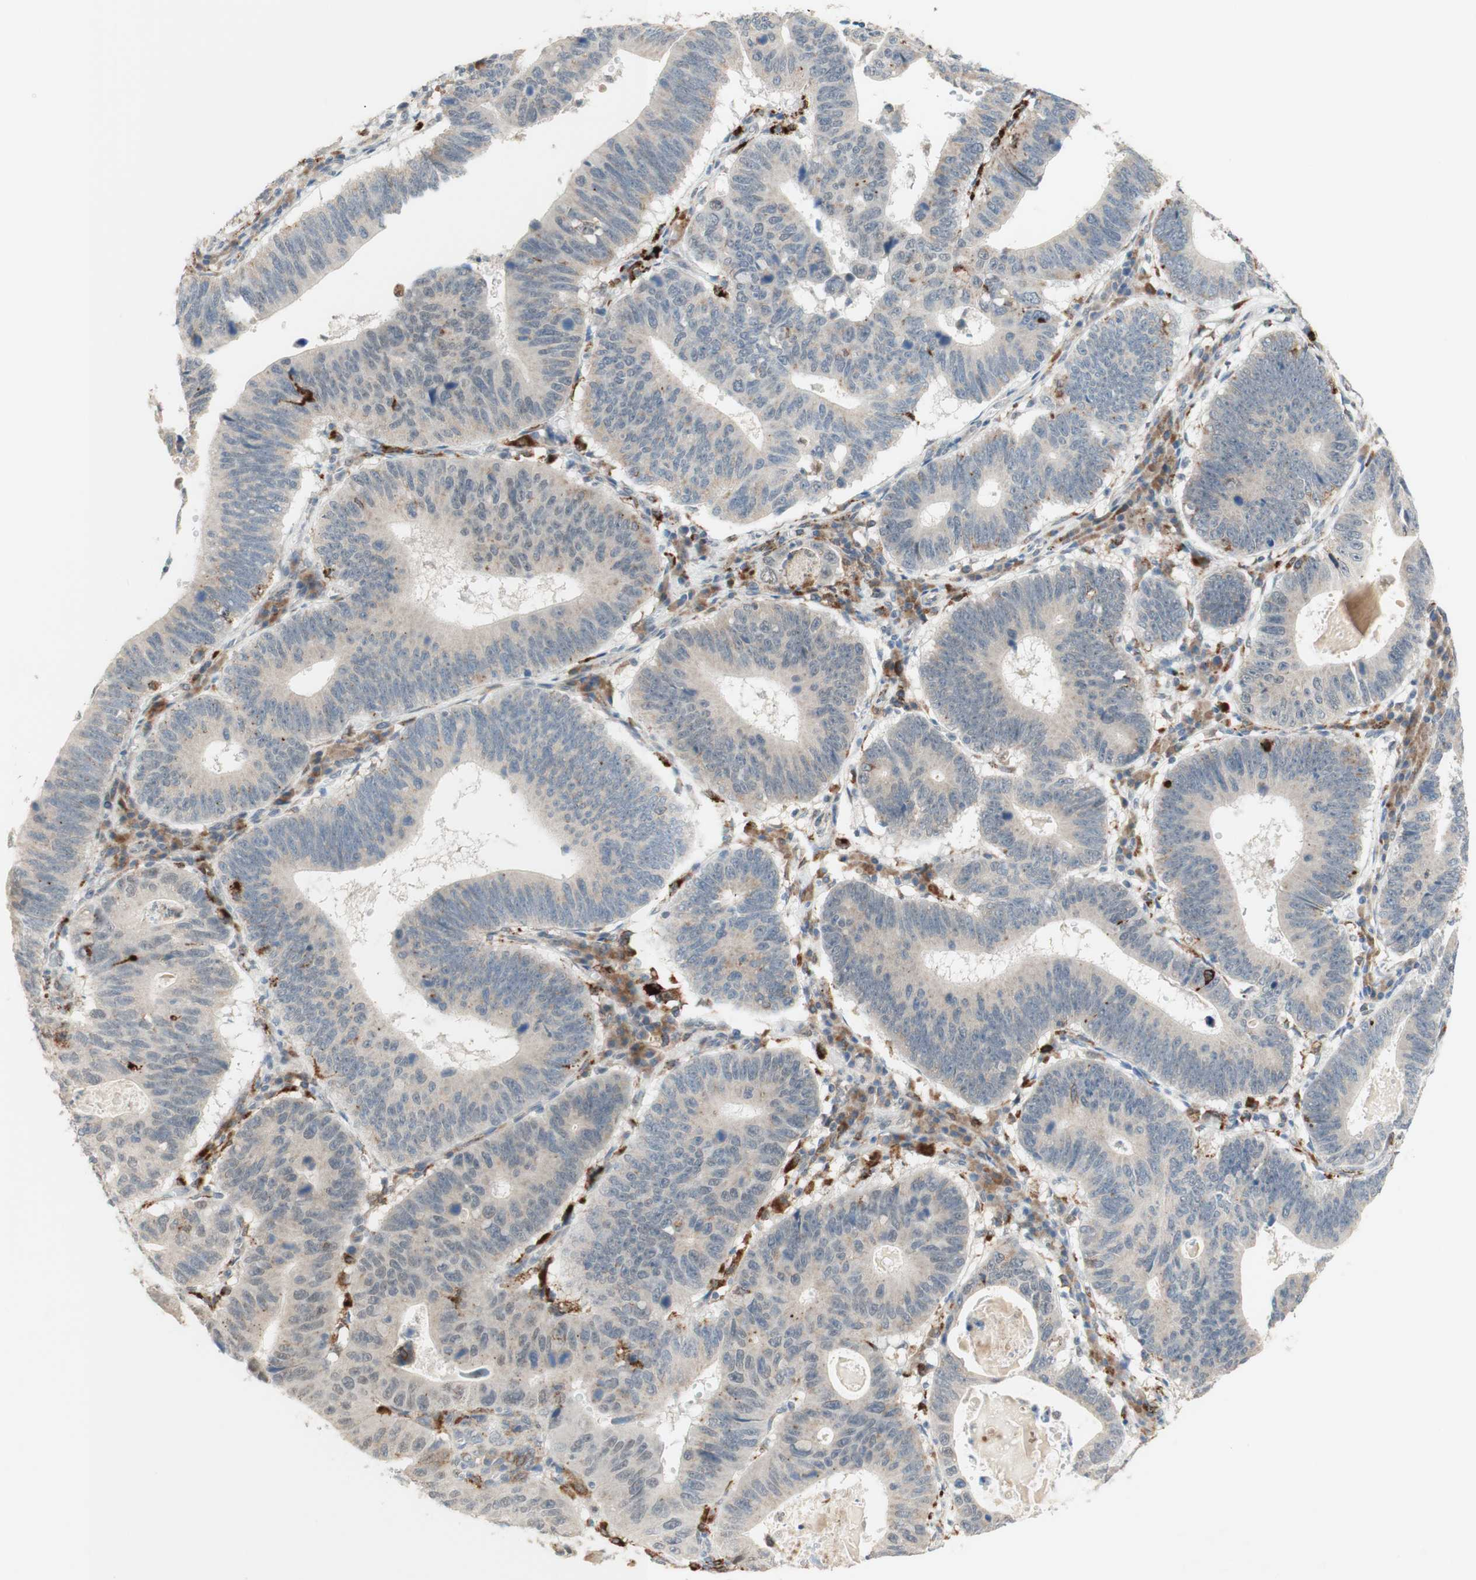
{"staining": {"intensity": "moderate", "quantity": "<25%", "location": "cytoplasmic/membranous"}, "tissue": "stomach cancer", "cell_type": "Tumor cells", "image_type": "cancer", "snomed": [{"axis": "morphology", "description": "Adenocarcinoma, NOS"}, {"axis": "topography", "description": "Stomach"}], "caption": "Immunohistochemical staining of adenocarcinoma (stomach) shows moderate cytoplasmic/membranous protein positivity in approximately <25% of tumor cells.", "gene": "GAPT", "patient": {"sex": "male", "age": 59}}